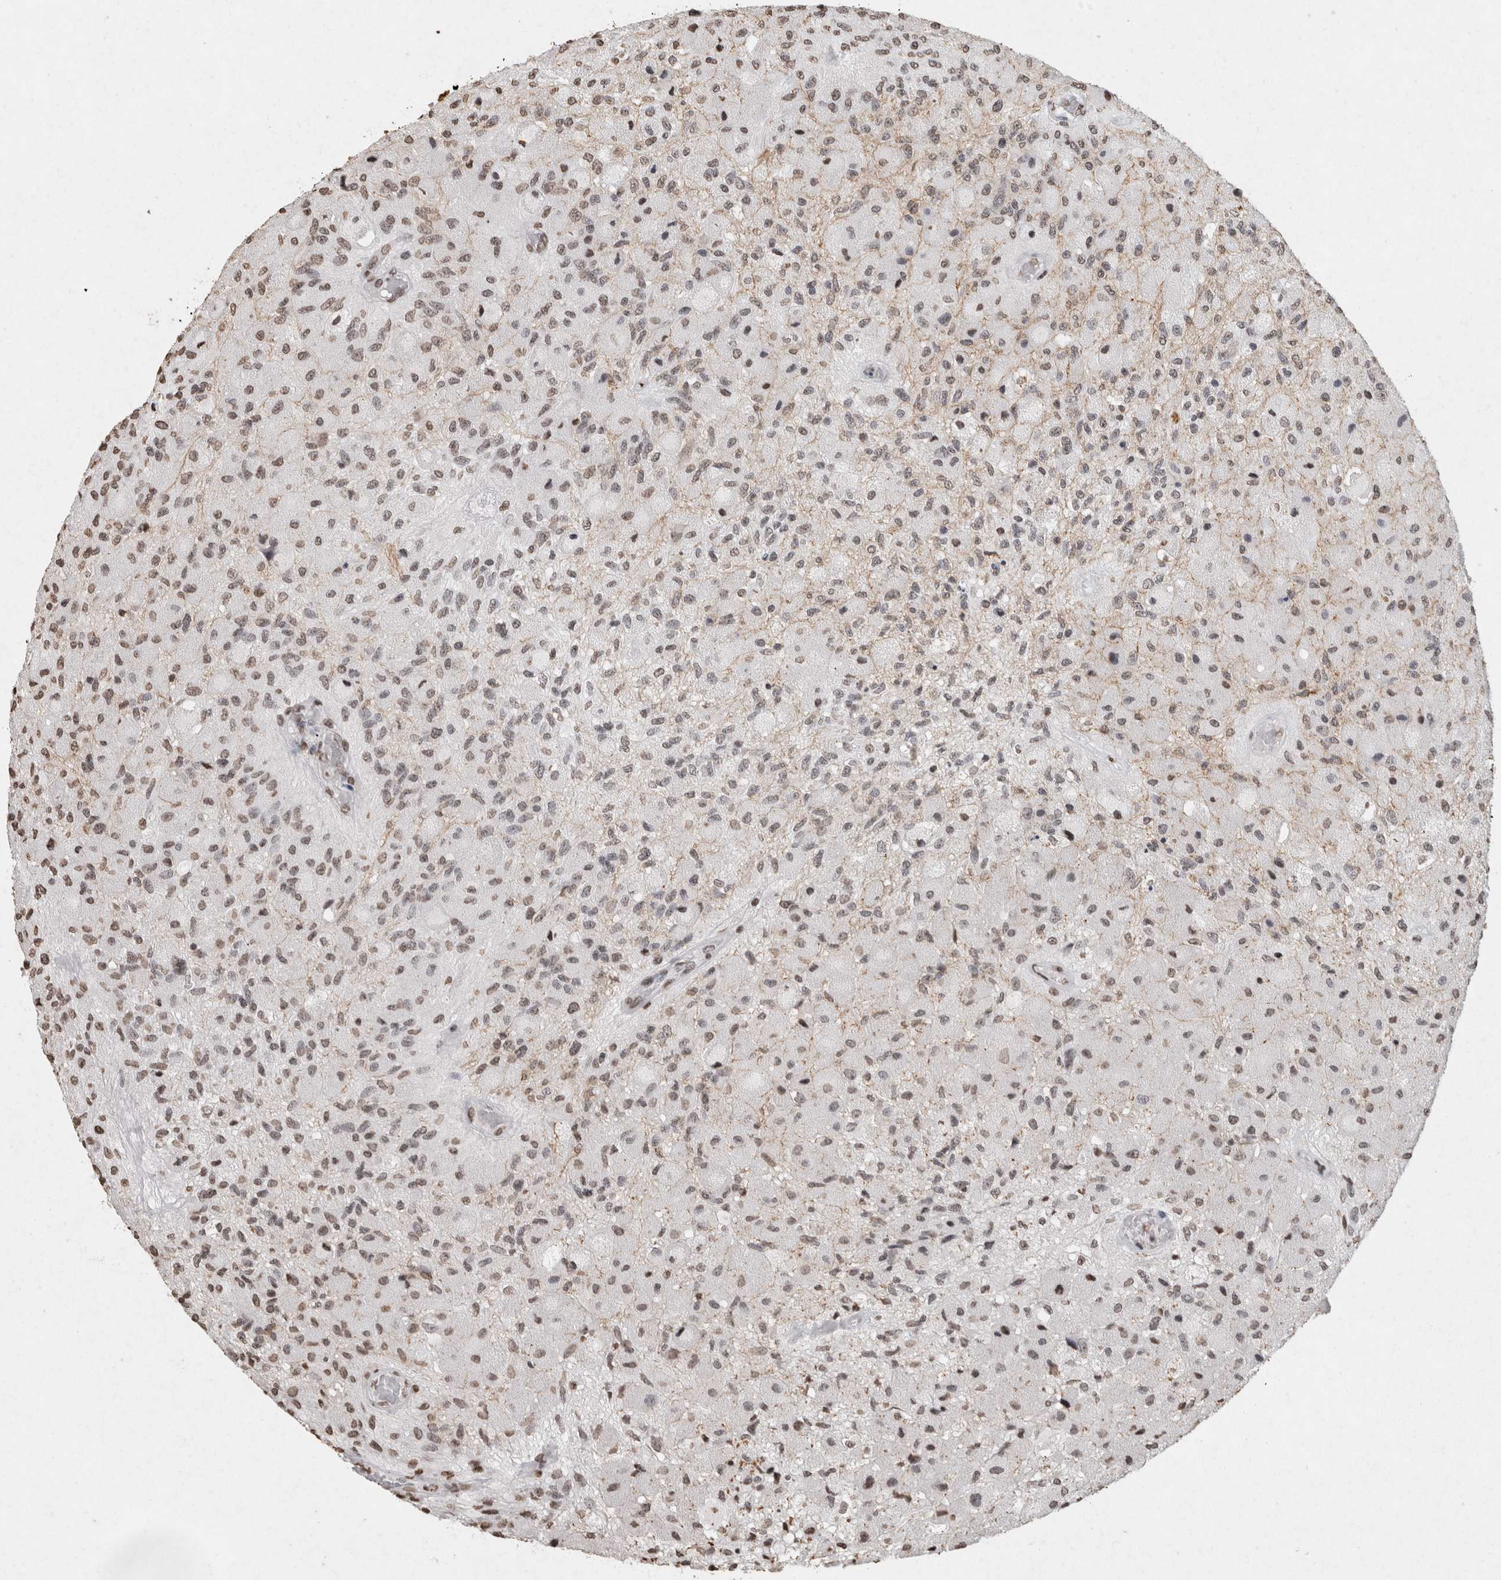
{"staining": {"intensity": "weak", "quantity": ">75%", "location": "nuclear"}, "tissue": "glioma", "cell_type": "Tumor cells", "image_type": "cancer", "snomed": [{"axis": "morphology", "description": "Normal tissue, NOS"}, {"axis": "morphology", "description": "Glioma, malignant, High grade"}, {"axis": "topography", "description": "Cerebral cortex"}], "caption": "There is low levels of weak nuclear staining in tumor cells of high-grade glioma (malignant), as demonstrated by immunohistochemical staining (brown color).", "gene": "CNTN1", "patient": {"sex": "male", "age": 77}}